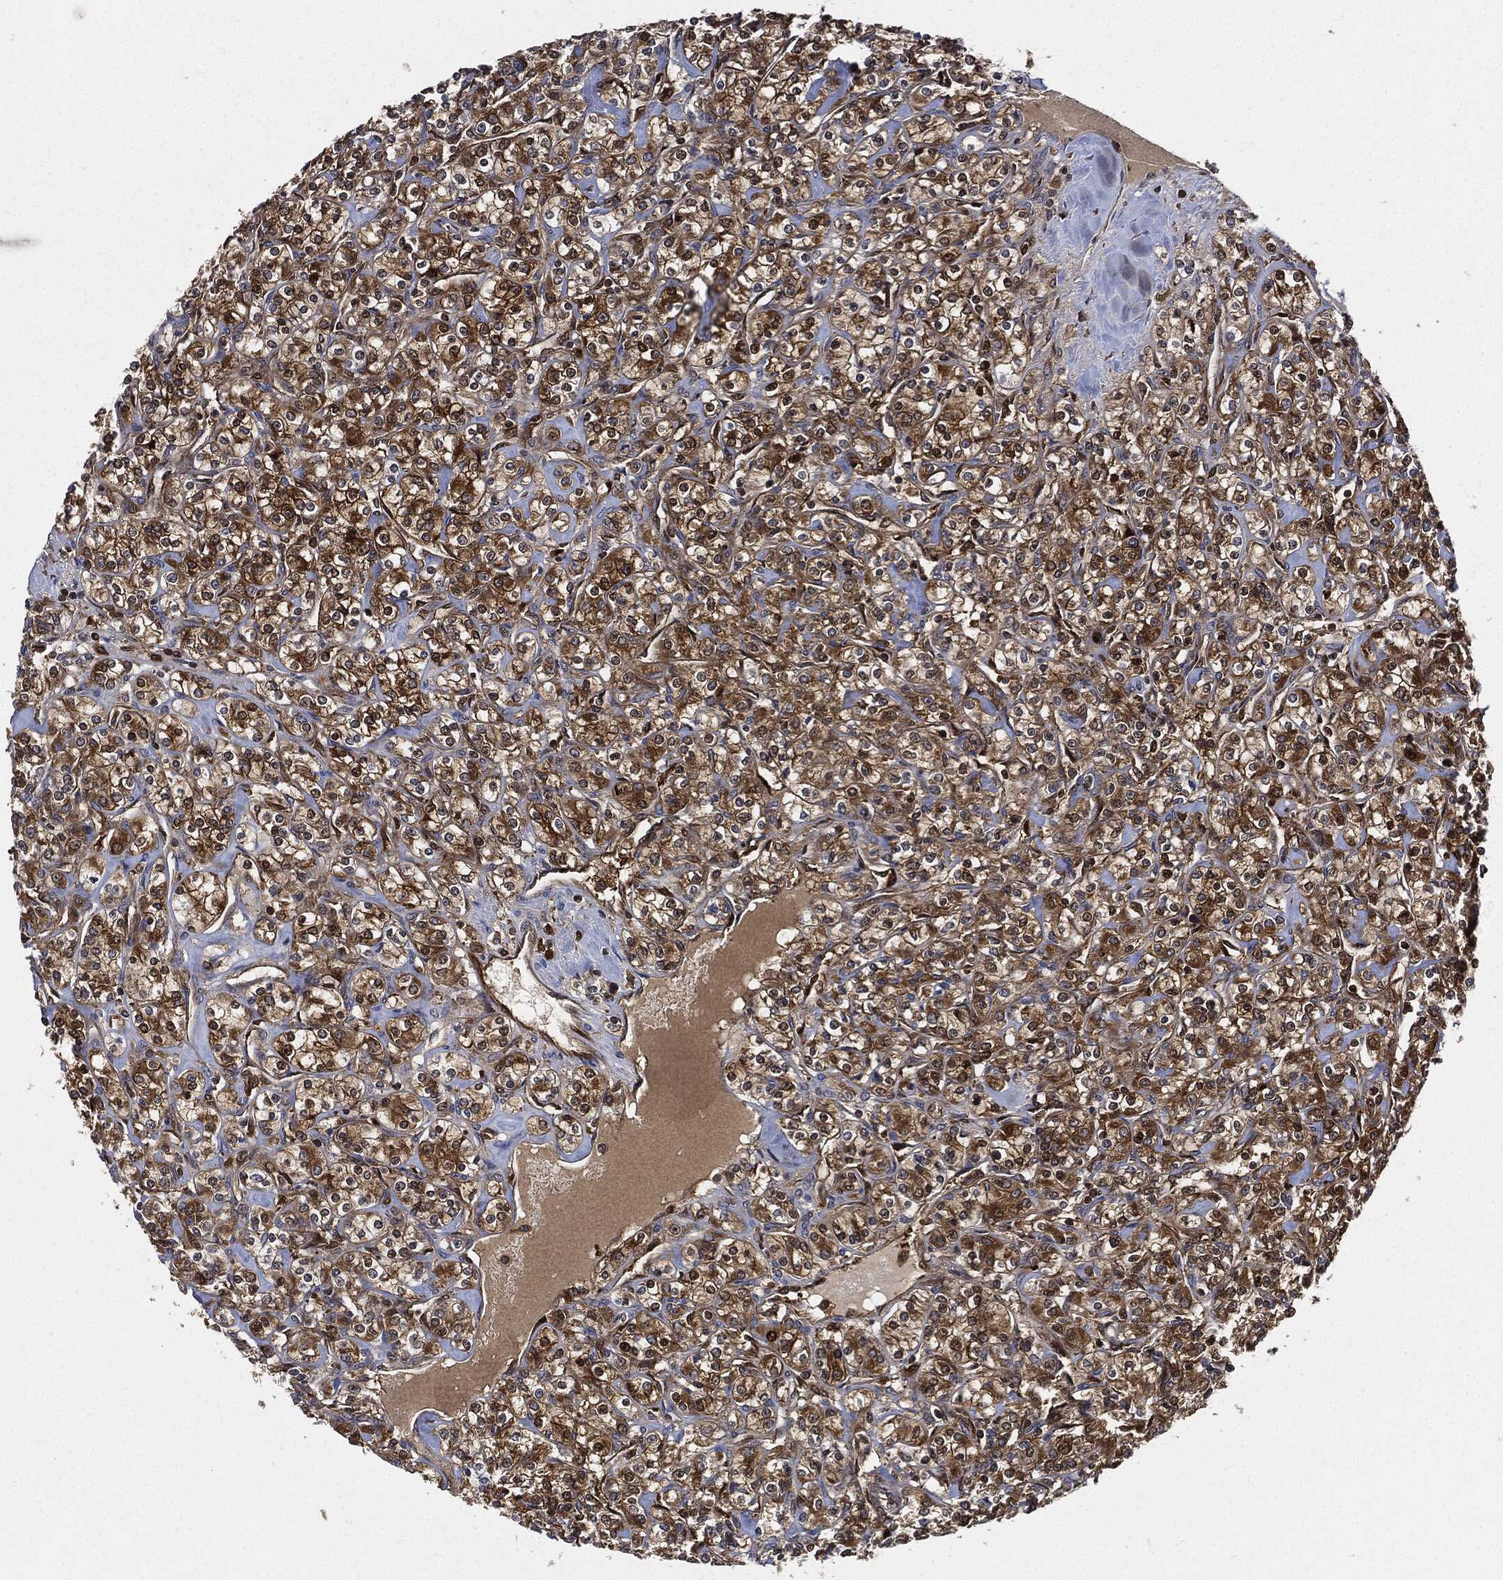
{"staining": {"intensity": "strong", "quantity": ">75%", "location": "cytoplasmic/membranous"}, "tissue": "renal cancer", "cell_type": "Tumor cells", "image_type": "cancer", "snomed": [{"axis": "morphology", "description": "Adenocarcinoma, NOS"}, {"axis": "topography", "description": "Kidney"}], "caption": "Renal cancer was stained to show a protein in brown. There is high levels of strong cytoplasmic/membranous expression in about >75% of tumor cells.", "gene": "XPNPEP1", "patient": {"sex": "male", "age": 77}}